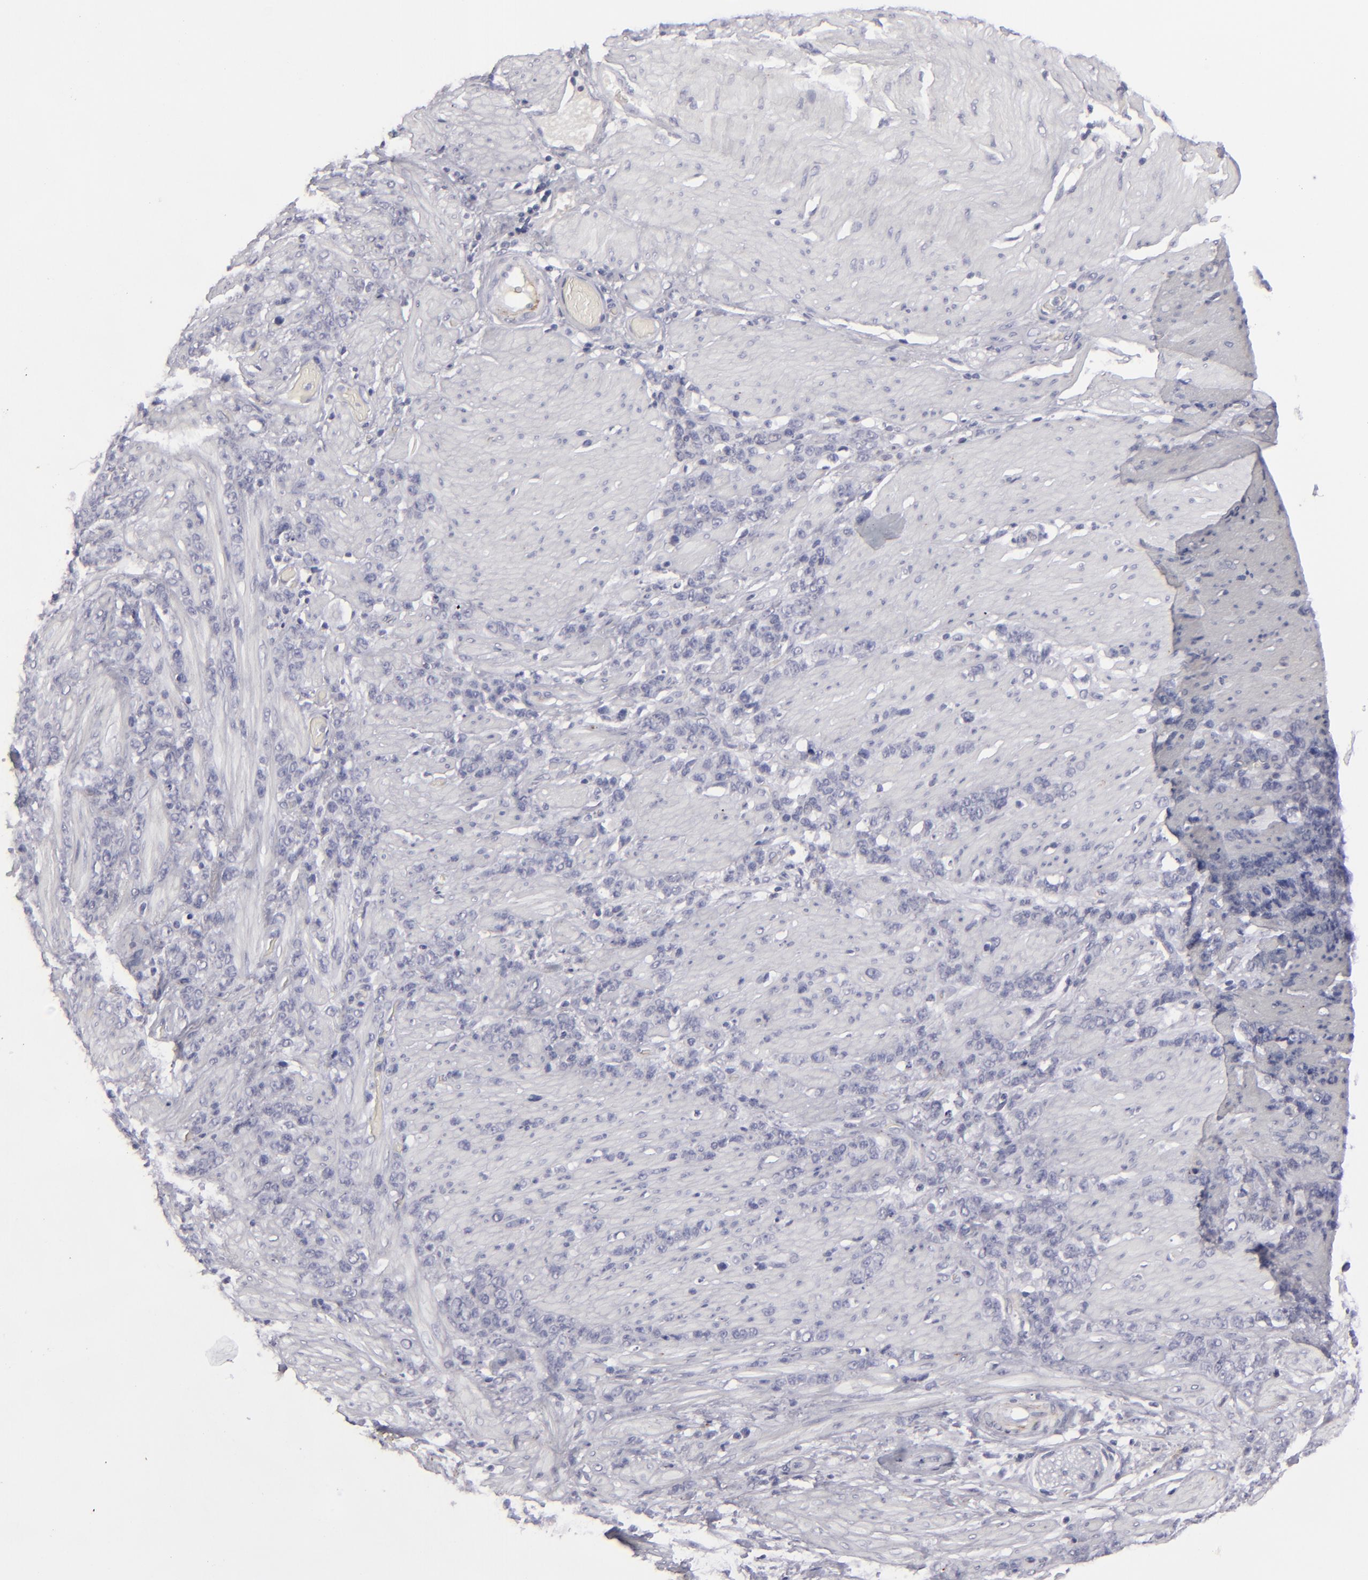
{"staining": {"intensity": "negative", "quantity": "none", "location": "none"}, "tissue": "stomach cancer", "cell_type": "Tumor cells", "image_type": "cancer", "snomed": [{"axis": "morphology", "description": "Adenocarcinoma, NOS"}, {"axis": "topography", "description": "Stomach, lower"}], "caption": "DAB (3,3'-diaminobenzidine) immunohistochemical staining of stomach cancer exhibits no significant staining in tumor cells.", "gene": "C9", "patient": {"sex": "male", "age": 88}}